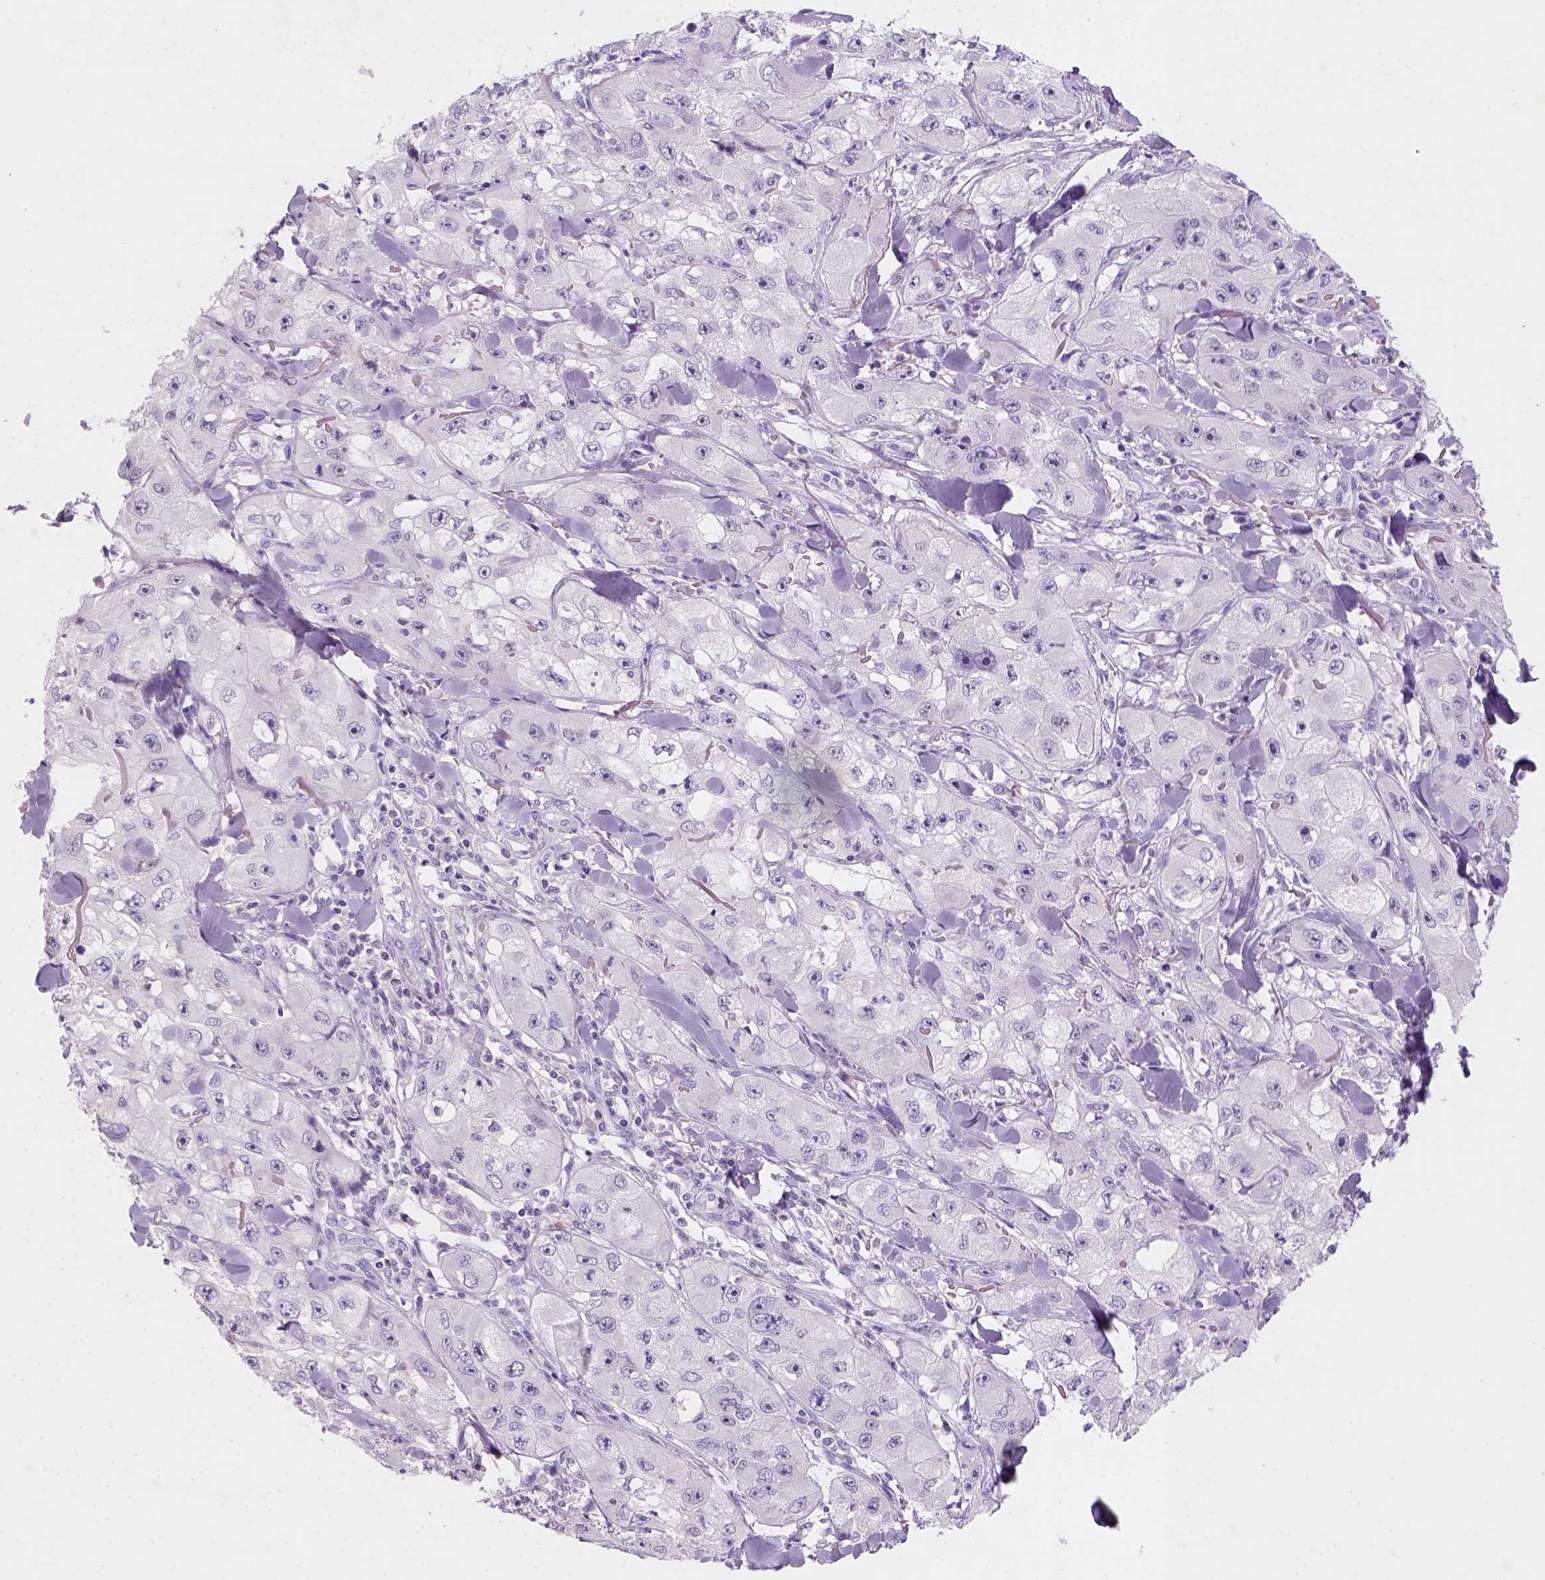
{"staining": {"intensity": "negative", "quantity": "none", "location": "none"}, "tissue": "skin cancer", "cell_type": "Tumor cells", "image_type": "cancer", "snomed": [{"axis": "morphology", "description": "Squamous cell carcinoma, NOS"}, {"axis": "topography", "description": "Skin"}, {"axis": "topography", "description": "Subcutis"}], "caption": "Immunohistochemistry (IHC) image of skin cancer stained for a protein (brown), which displays no expression in tumor cells.", "gene": "ZMAT4", "patient": {"sex": "male", "age": 73}}